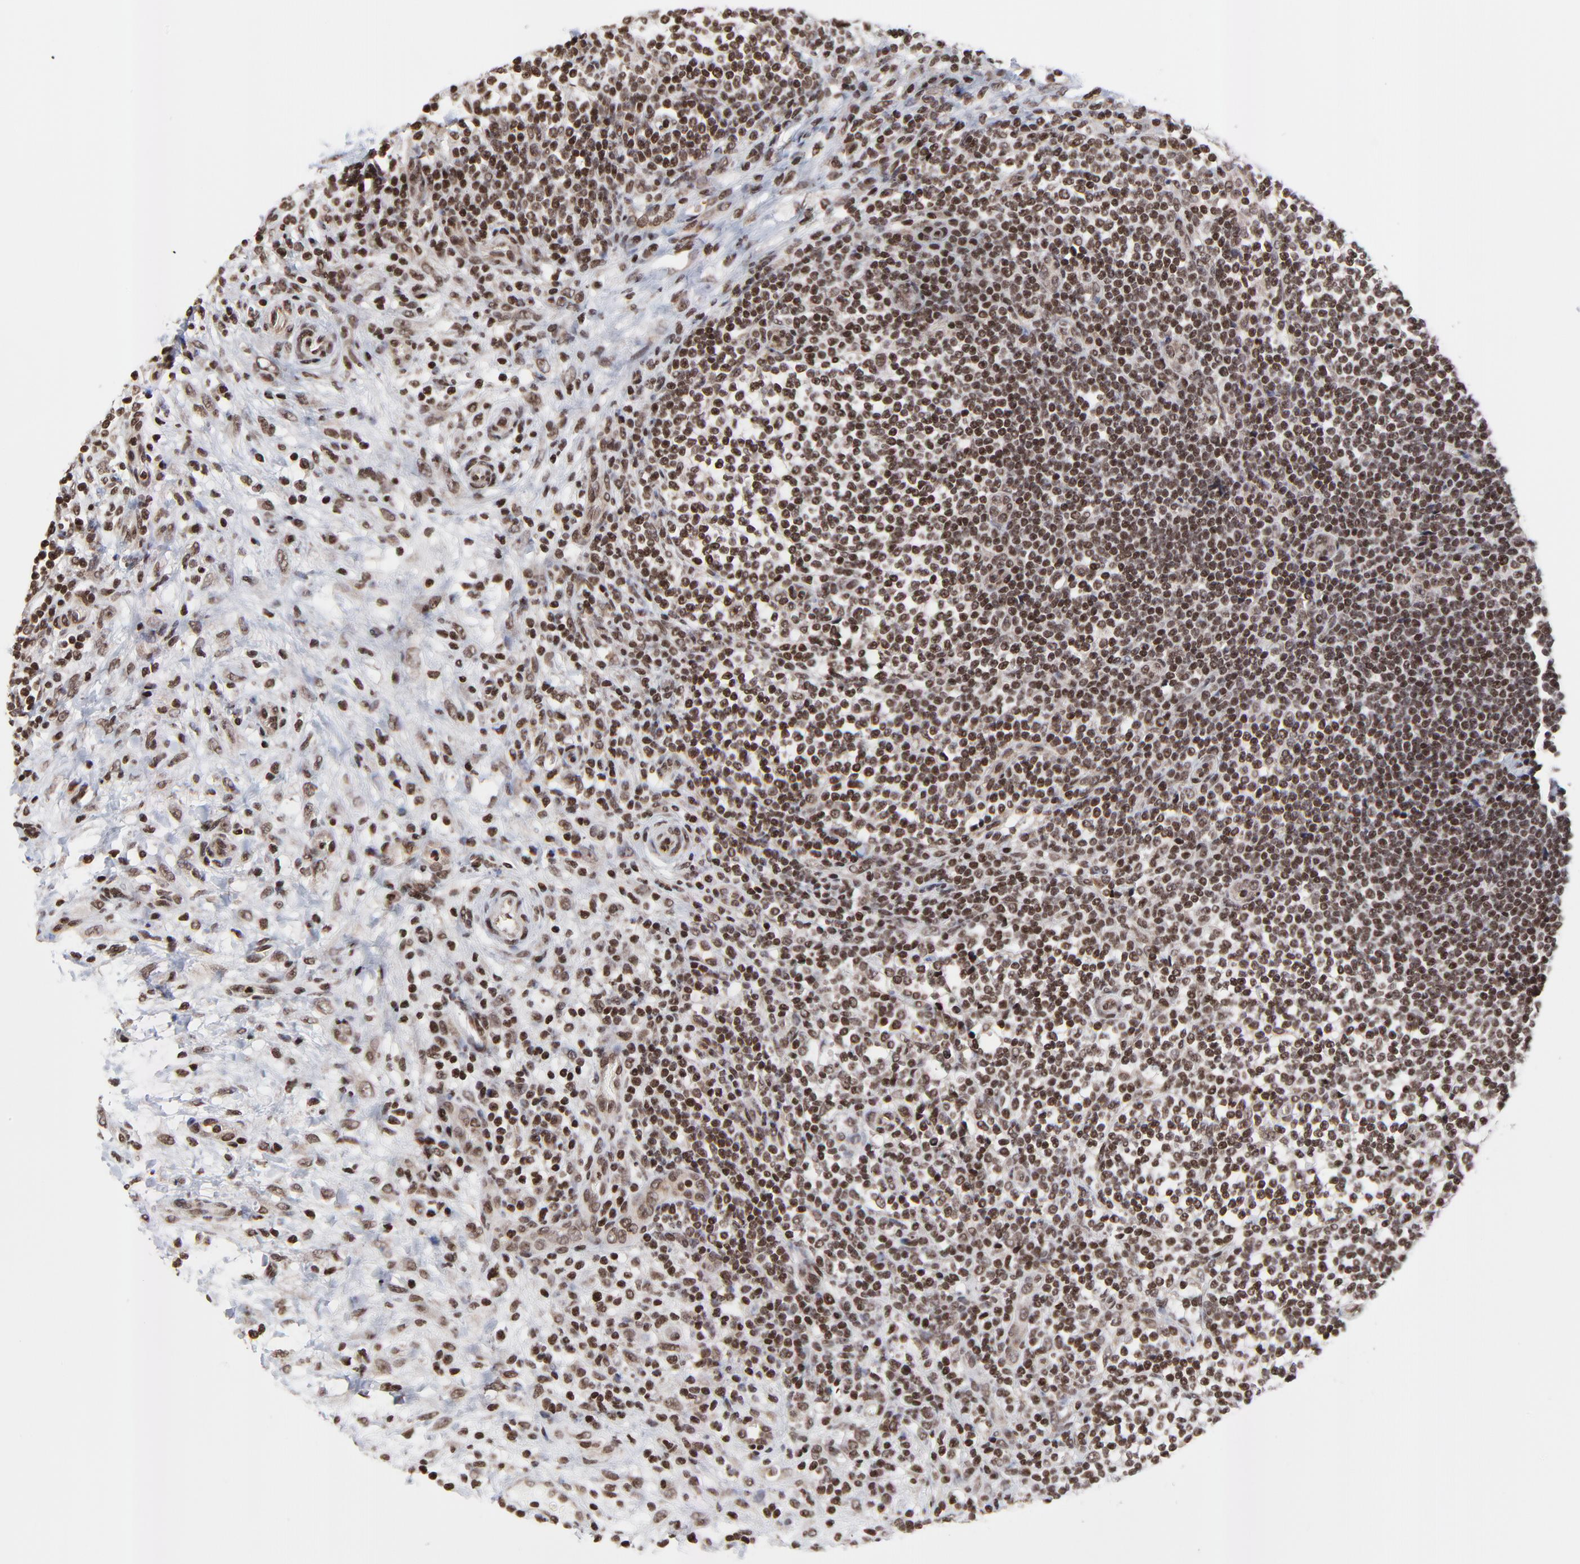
{"staining": {"intensity": "moderate", "quantity": ">75%", "location": "nuclear"}, "tissue": "lymphoma", "cell_type": "Tumor cells", "image_type": "cancer", "snomed": [{"axis": "morphology", "description": "Malignant lymphoma, non-Hodgkin's type, Low grade"}, {"axis": "topography", "description": "Lymph node"}], "caption": "A micrograph of lymphoma stained for a protein demonstrates moderate nuclear brown staining in tumor cells.", "gene": "ZNF777", "patient": {"sex": "female", "age": 76}}